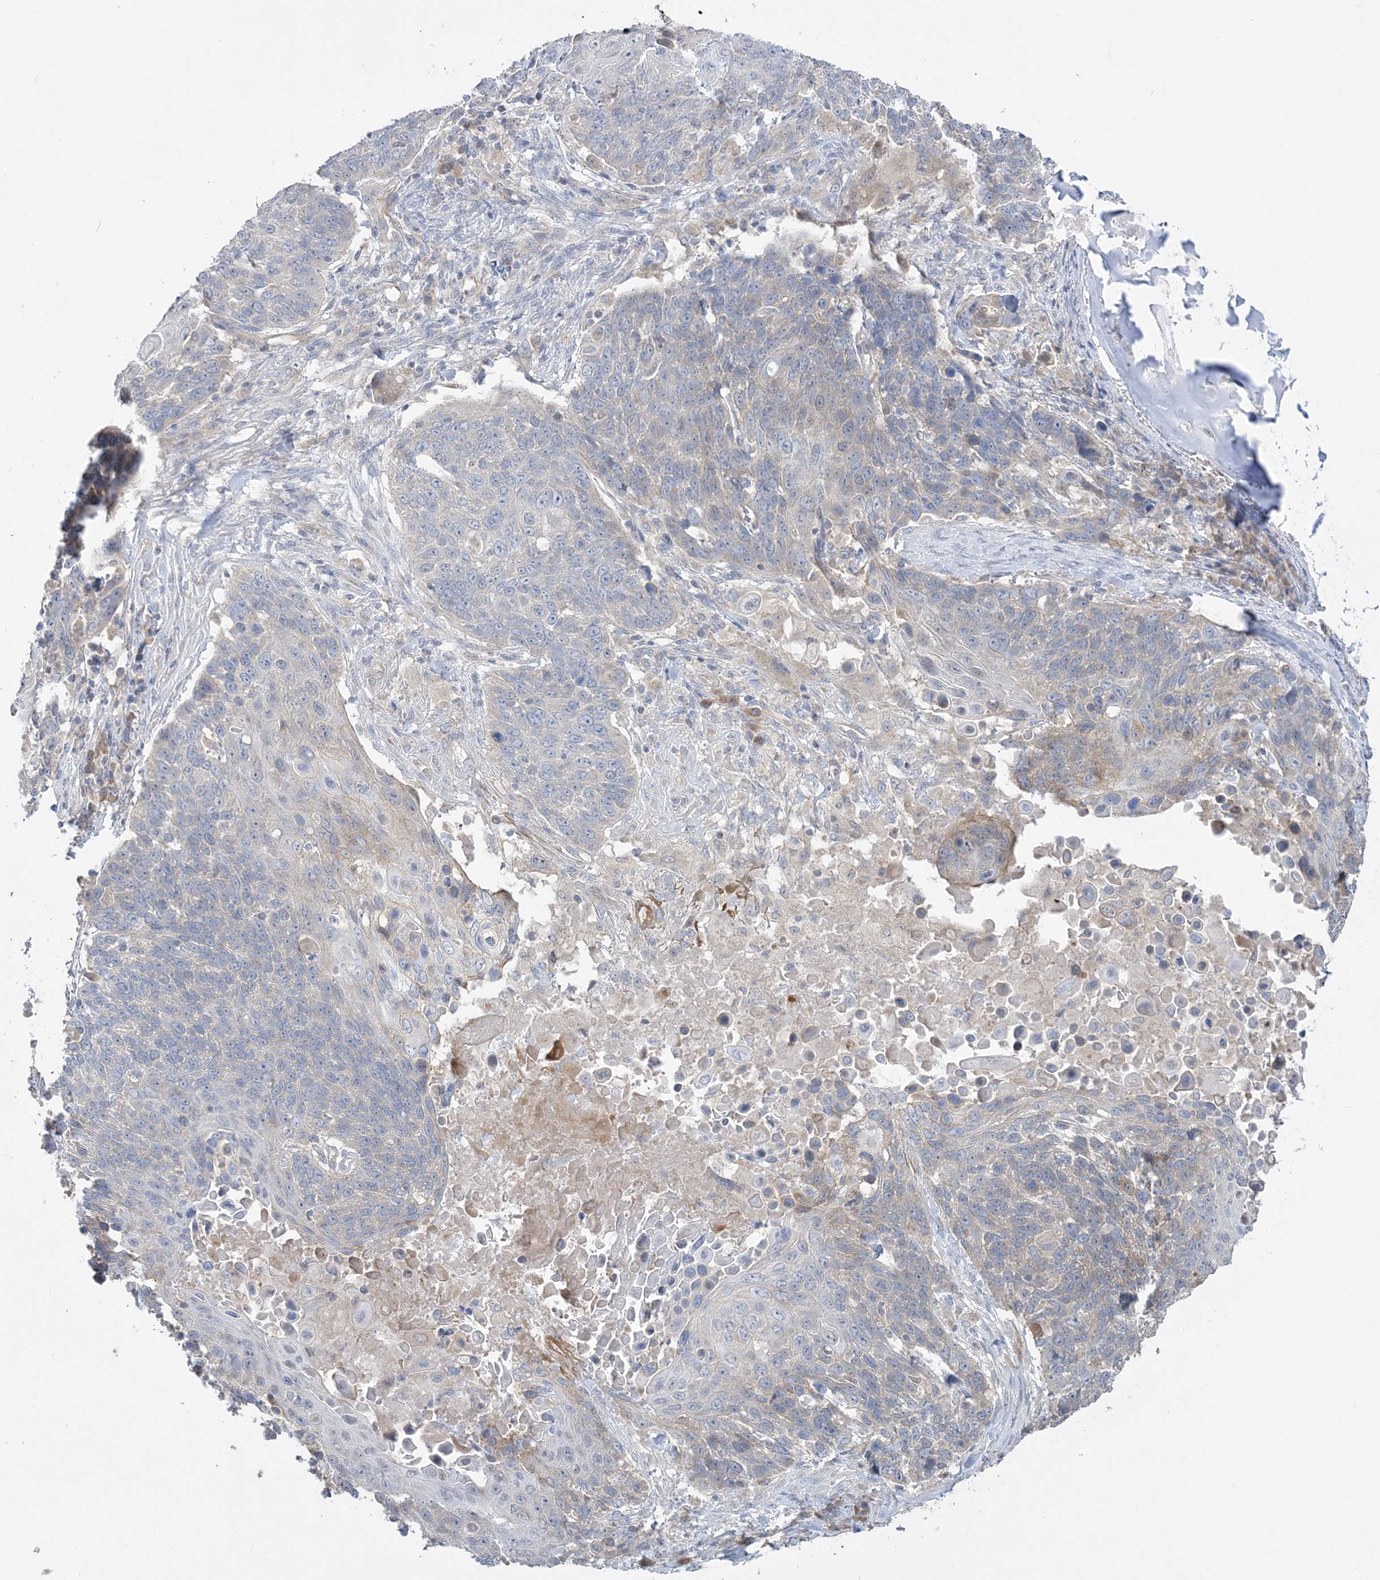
{"staining": {"intensity": "weak", "quantity": "<25%", "location": "cytoplasmic/membranous"}, "tissue": "lung cancer", "cell_type": "Tumor cells", "image_type": "cancer", "snomed": [{"axis": "morphology", "description": "Squamous cell carcinoma, NOS"}, {"axis": "topography", "description": "Lung"}], "caption": "Tumor cells show no significant positivity in squamous cell carcinoma (lung).", "gene": "MMADHC", "patient": {"sex": "male", "age": 66}}